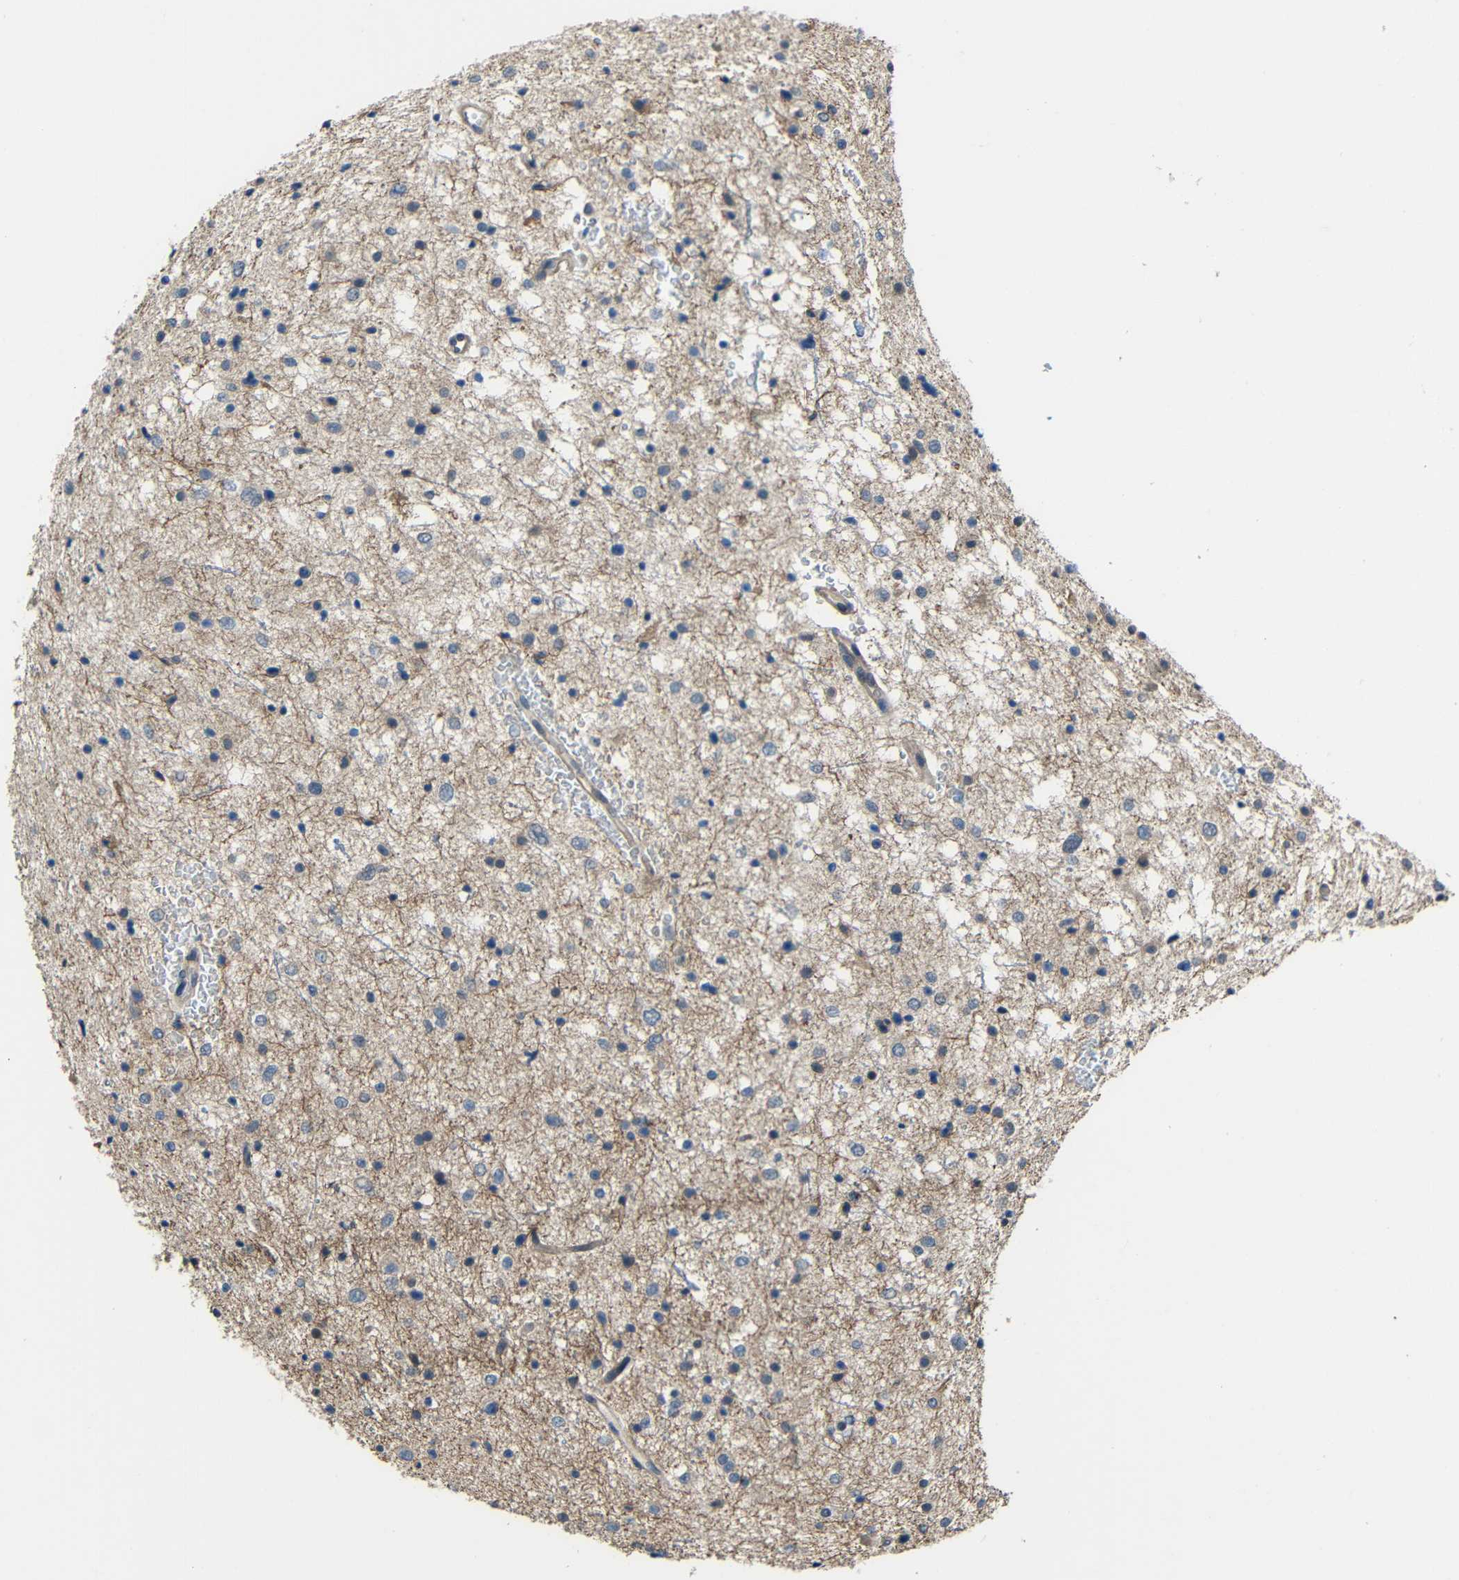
{"staining": {"intensity": "negative", "quantity": "none", "location": "none"}, "tissue": "glioma", "cell_type": "Tumor cells", "image_type": "cancer", "snomed": [{"axis": "morphology", "description": "Glioma, malignant, Low grade"}, {"axis": "topography", "description": "Brain"}], "caption": "IHC of human low-grade glioma (malignant) exhibits no positivity in tumor cells. (DAB (3,3'-diaminobenzidine) immunohistochemistry (IHC) with hematoxylin counter stain).", "gene": "STBD1", "patient": {"sex": "female", "age": 37}}